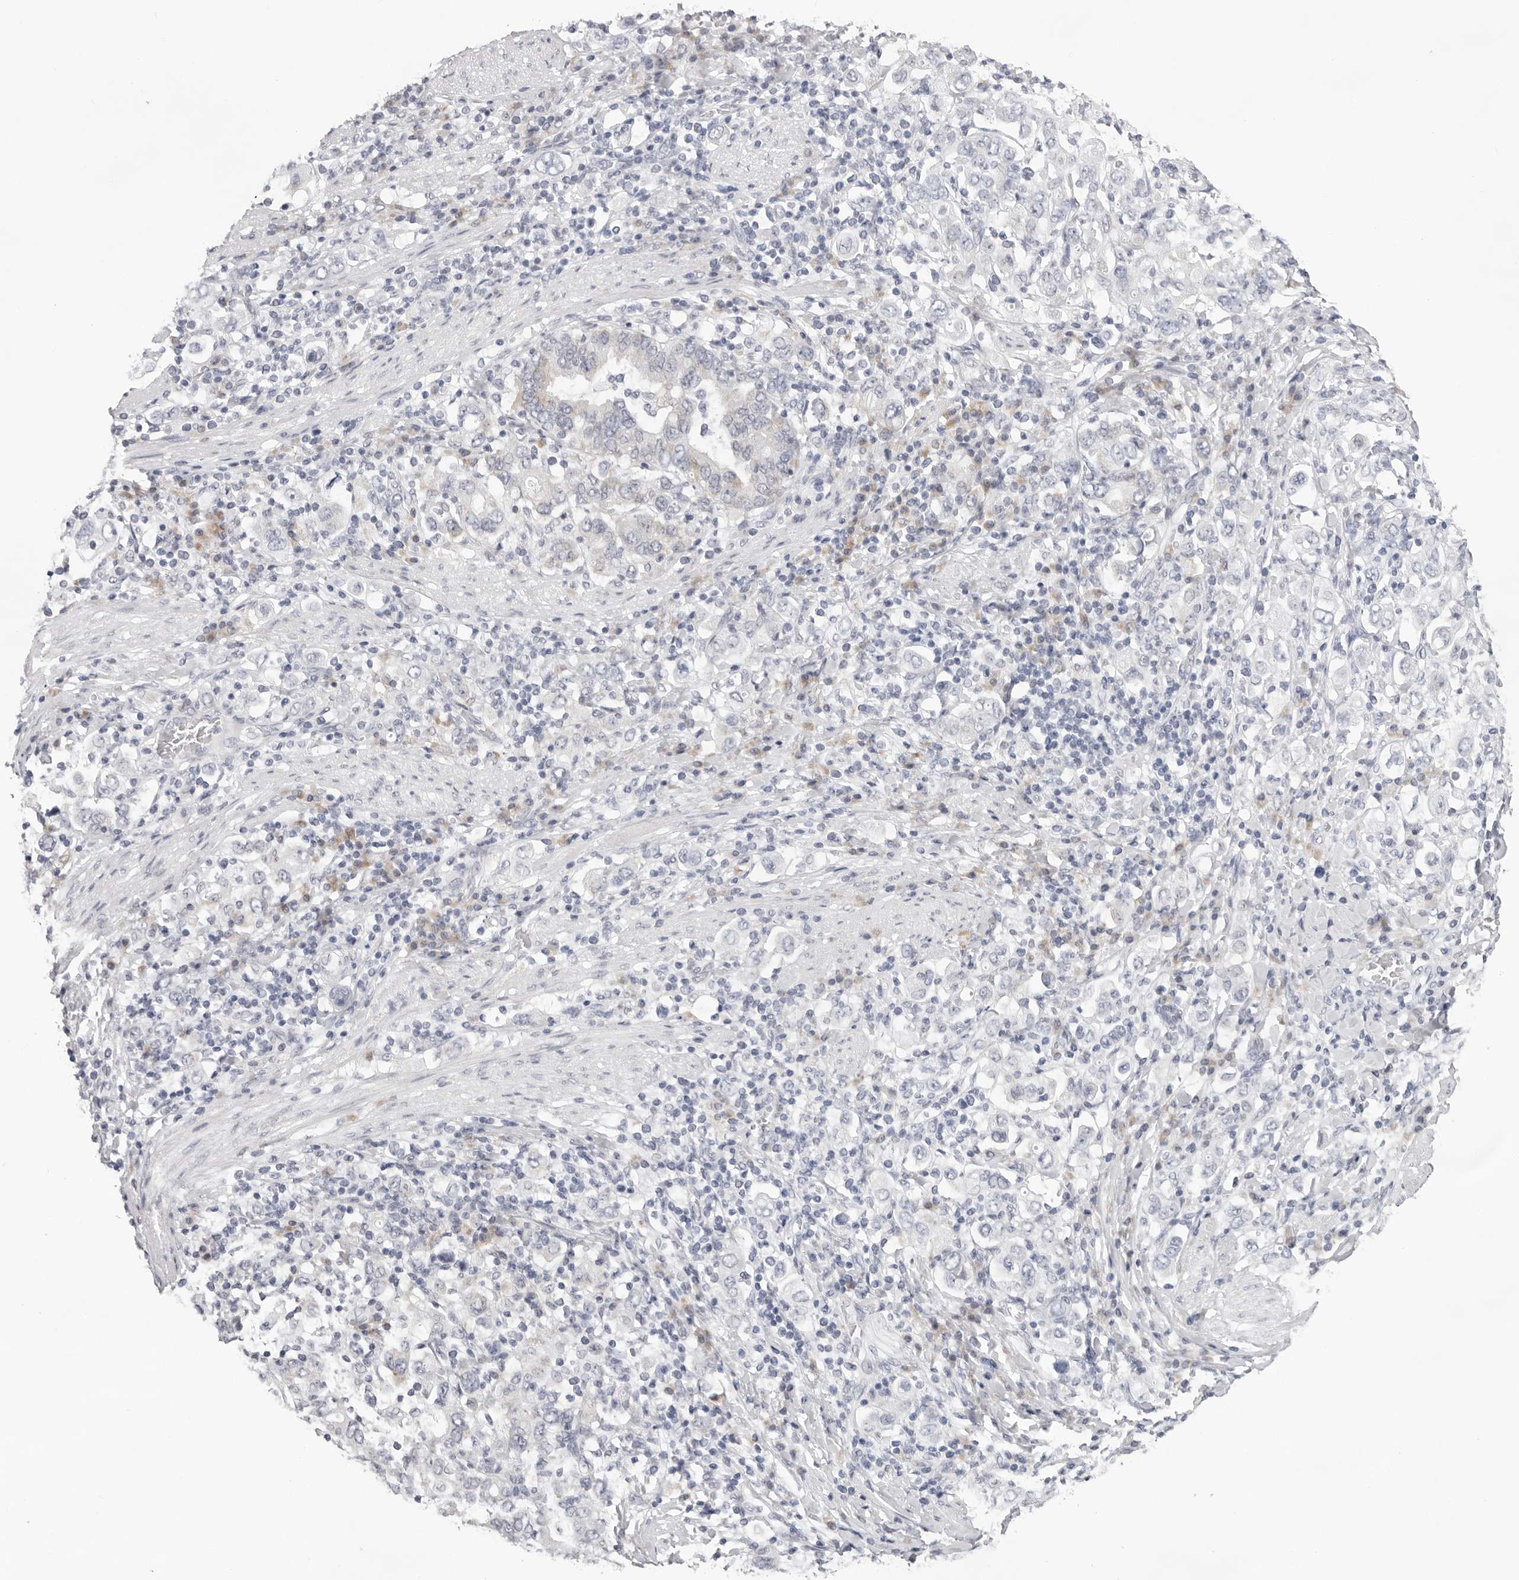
{"staining": {"intensity": "negative", "quantity": "none", "location": "none"}, "tissue": "stomach cancer", "cell_type": "Tumor cells", "image_type": "cancer", "snomed": [{"axis": "morphology", "description": "Adenocarcinoma, NOS"}, {"axis": "topography", "description": "Stomach, upper"}], "caption": "Tumor cells are negative for brown protein staining in stomach cancer.", "gene": "SMIM2", "patient": {"sex": "male", "age": 62}}